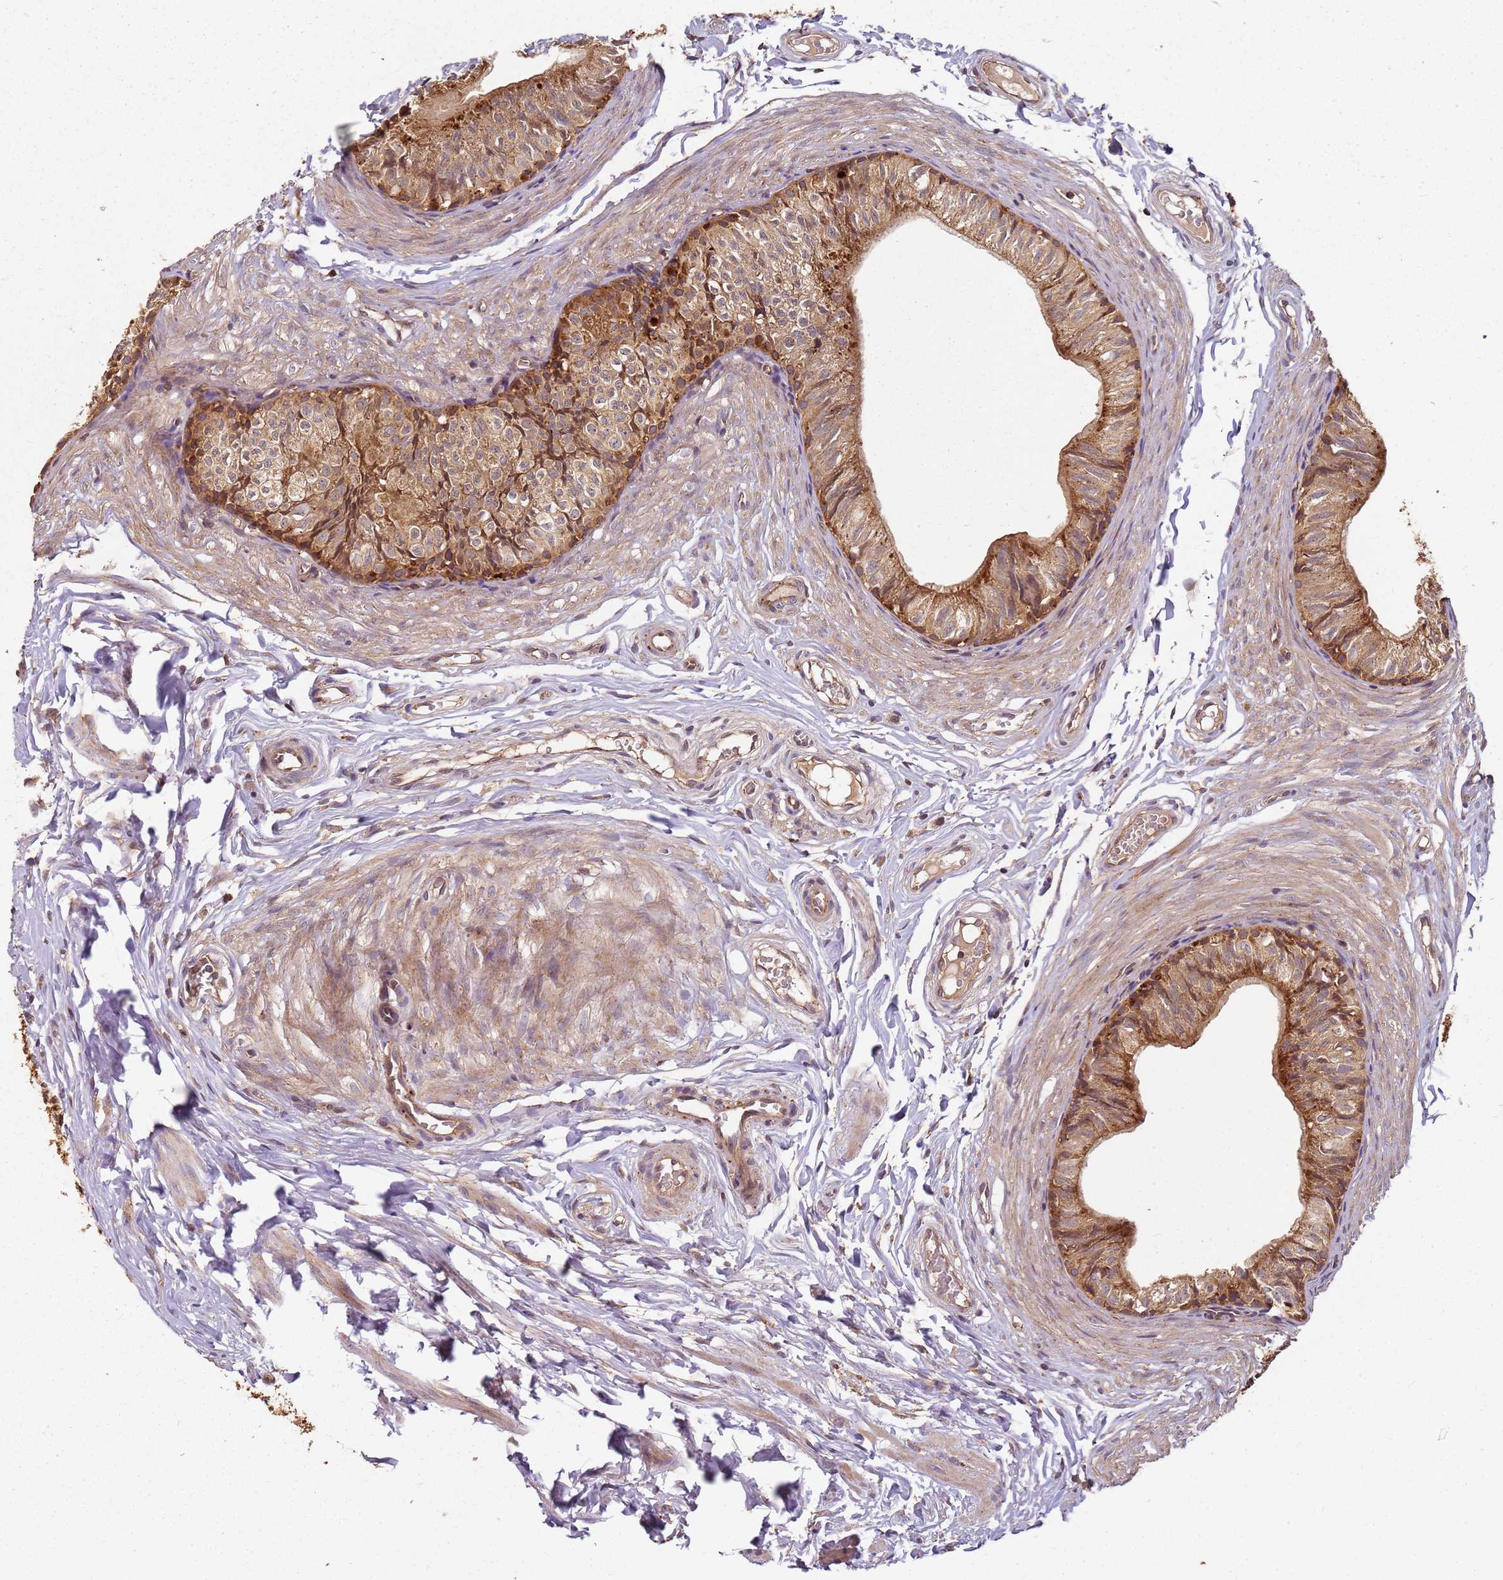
{"staining": {"intensity": "moderate", "quantity": ">75%", "location": "cytoplasmic/membranous"}, "tissue": "epididymis", "cell_type": "Glandular cells", "image_type": "normal", "snomed": [{"axis": "morphology", "description": "Normal tissue, NOS"}, {"axis": "topography", "description": "Epididymis"}], "caption": "Immunohistochemistry (IHC) of unremarkable epididymis demonstrates medium levels of moderate cytoplasmic/membranous expression in about >75% of glandular cells.", "gene": "SCGB2B2", "patient": {"sex": "male", "age": 37}}